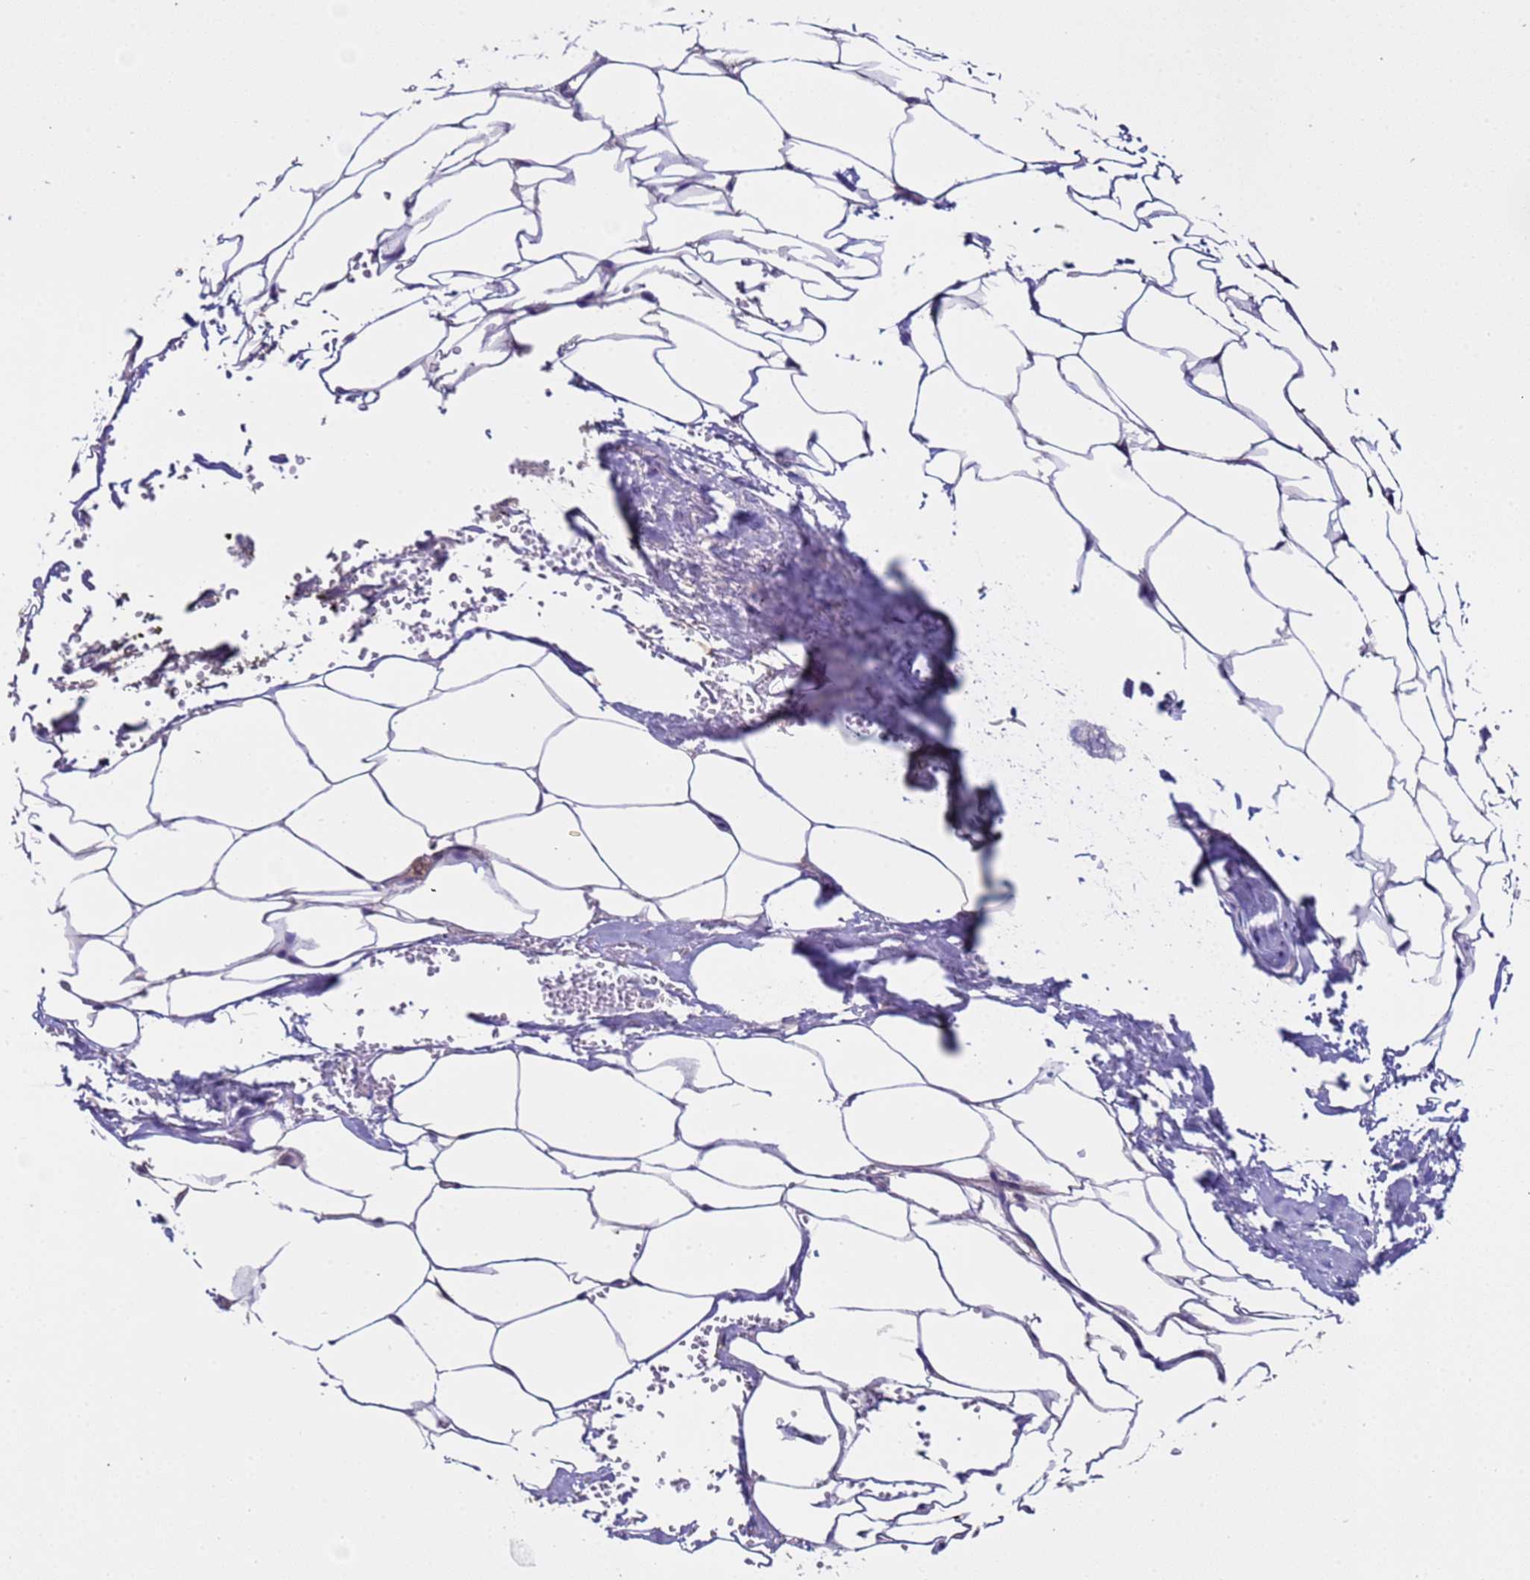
{"staining": {"intensity": "negative", "quantity": "none", "location": "none"}, "tissue": "adipose tissue", "cell_type": "Adipocytes", "image_type": "normal", "snomed": [{"axis": "morphology", "description": "Normal tissue, NOS"}, {"axis": "morphology", "description": "Adenocarcinoma, Low grade"}, {"axis": "topography", "description": "Prostate"}, {"axis": "topography", "description": "Peripheral nerve tissue"}], "caption": "High power microscopy image of an IHC histopathology image of benign adipose tissue, revealing no significant staining in adipocytes.", "gene": "ZNF248", "patient": {"sex": "male", "age": 63}}